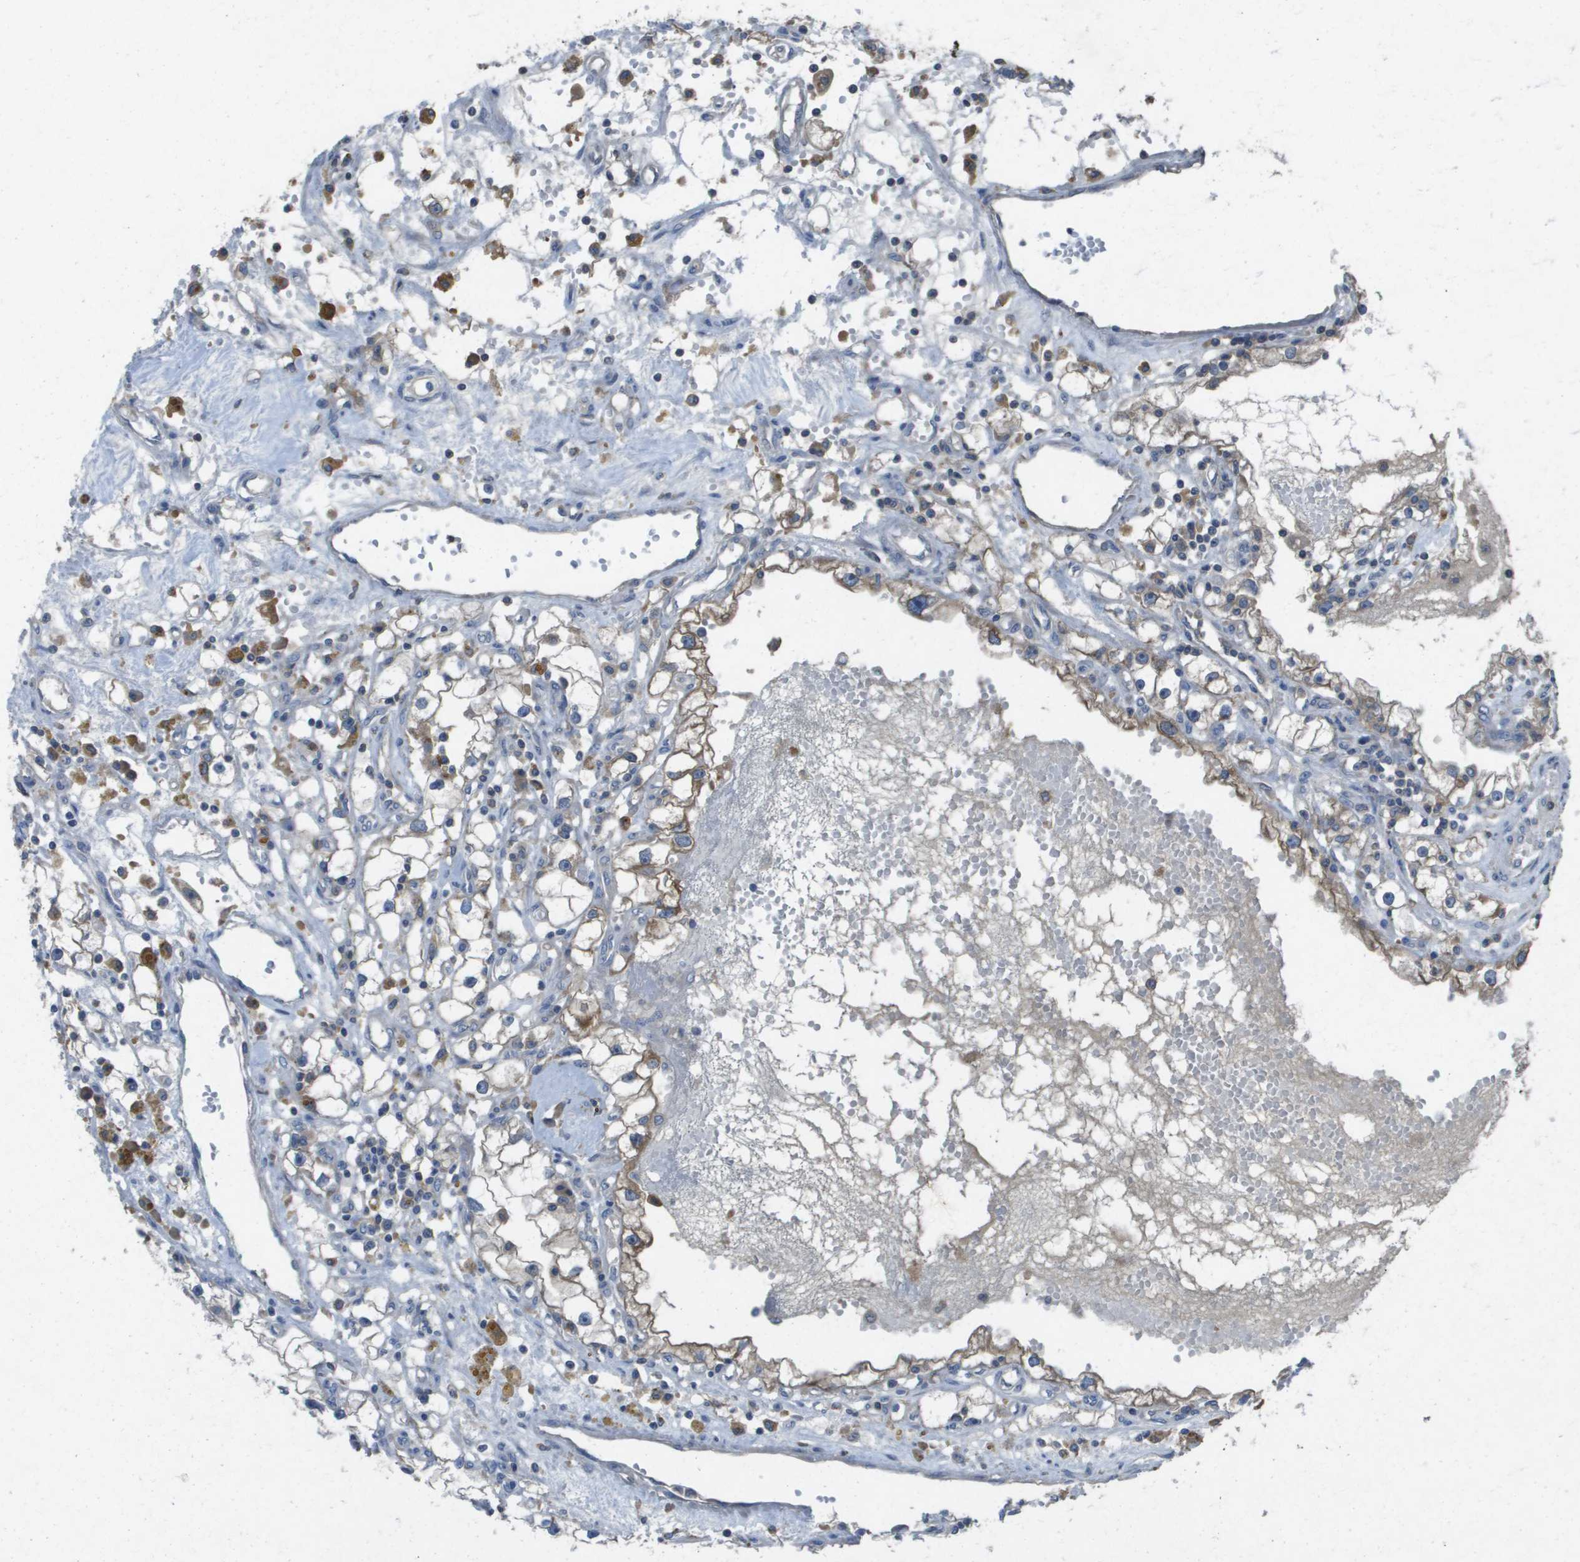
{"staining": {"intensity": "moderate", "quantity": "<25%", "location": "cytoplasmic/membranous"}, "tissue": "renal cancer", "cell_type": "Tumor cells", "image_type": "cancer", "snomed": [{"axis": "morphology", "description": "Adenocarcinoma, NOS"}, {"axis": "topography", "description": "Kidney"}], "caption": "Brown immunohistochemical staining in human renal adenocarcinoma shows moderate cytoplasmic/membranous positivity in about <25% of tumor cells.", "gene": "CLCA4", "patient": {"sex": "male", "age": 56}}